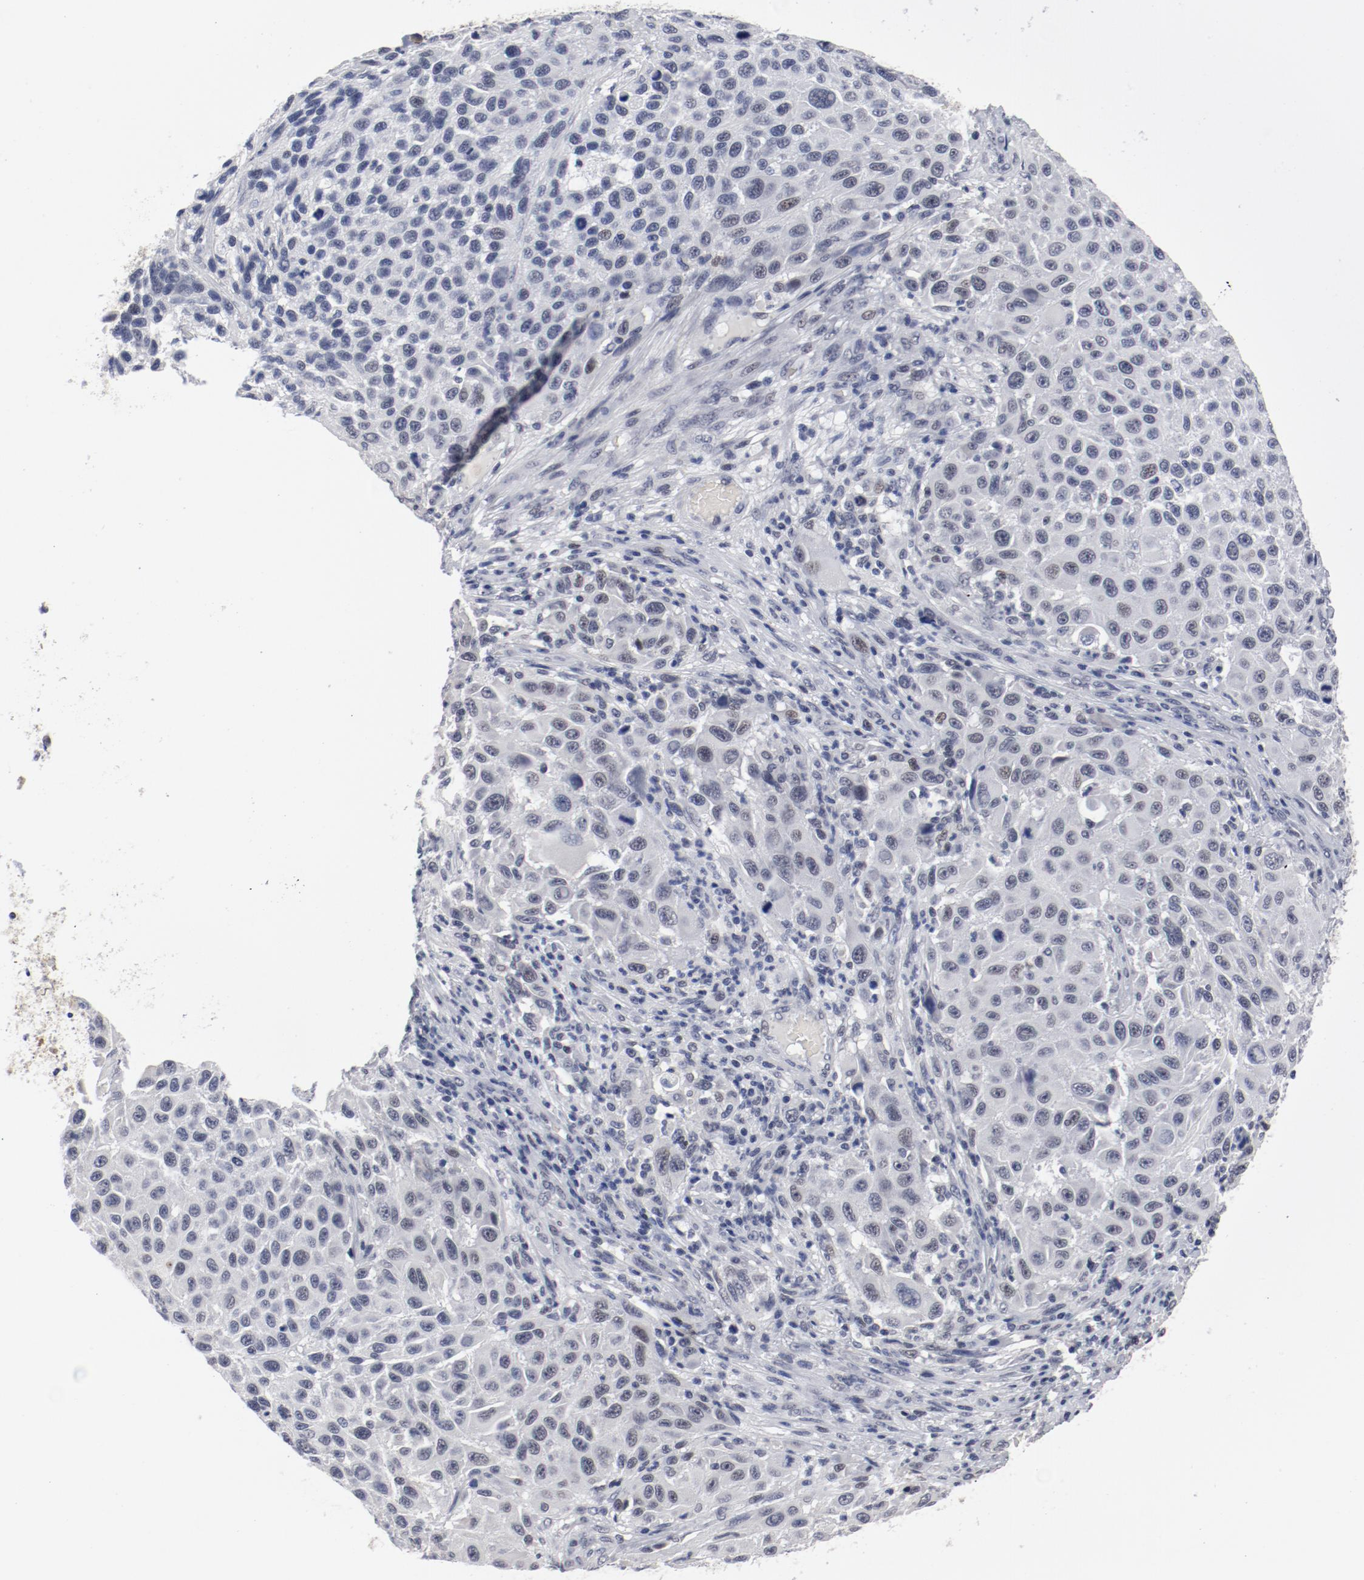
{"staining": {"intensity": "negative", "quantity": "none", "location": "none"}, "tissue": "melanoma", "cell_type": "Tumor cells", "image_type": "cancer", "snomed": [{"axis": "morphology", "description": "Malignant melanoma, Metastatic site"}, {"axis": "topography", "description": "Lymph node"}], "caption": "Histopathology image shows no protein positivity in tumor cells of malignant melanoma (metastatic site) tissue. (Stains: DAB (3,3'-diaminobenzidine) IHC with hematoxylin counter stain, Microscopy: brightfield microscopy at high magnification).", "gene": "ANKLE2", "patient": {"sex": "male", "age": 61}}